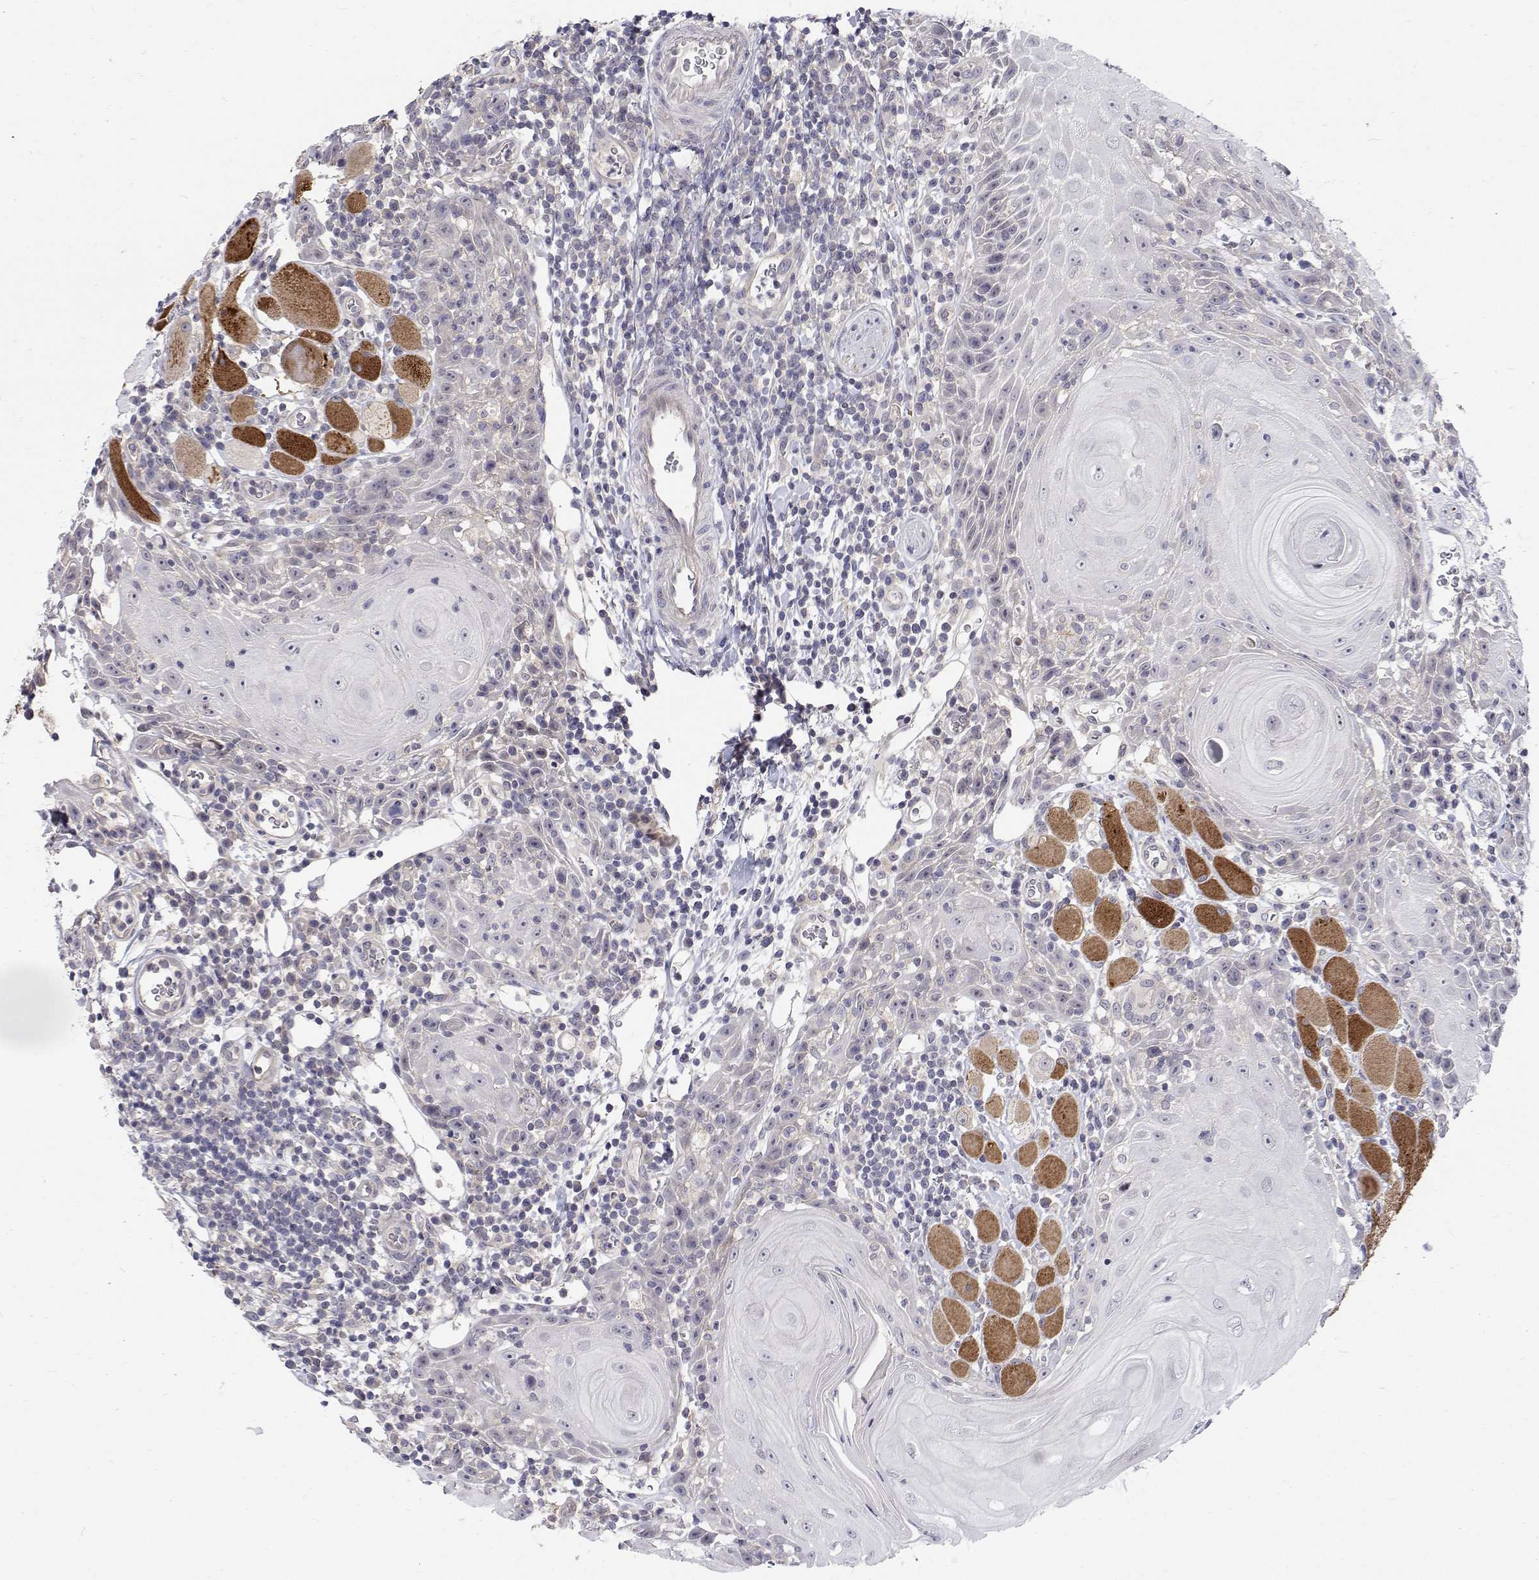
{"staining": {"intensity": "negative", "quantity": "none", "location": "none"}, "tissue": "head and neck cancer", "cell_type": "Tumor cells", "image_type": "cancer", "snomed": [{"axis": "morphology", "description": "Squamous cell carcinoma, NOS"}, {"axis": "topography", "description": "Head-Neck"}], "caption": "Squamous cell carcinoma (head and neck) stained for a protein using immunohistochemistry (IHC) demonstrates no staining tumor cells.", "gene": "MYPN", "patient": {"sex": "male", "age": 52}}